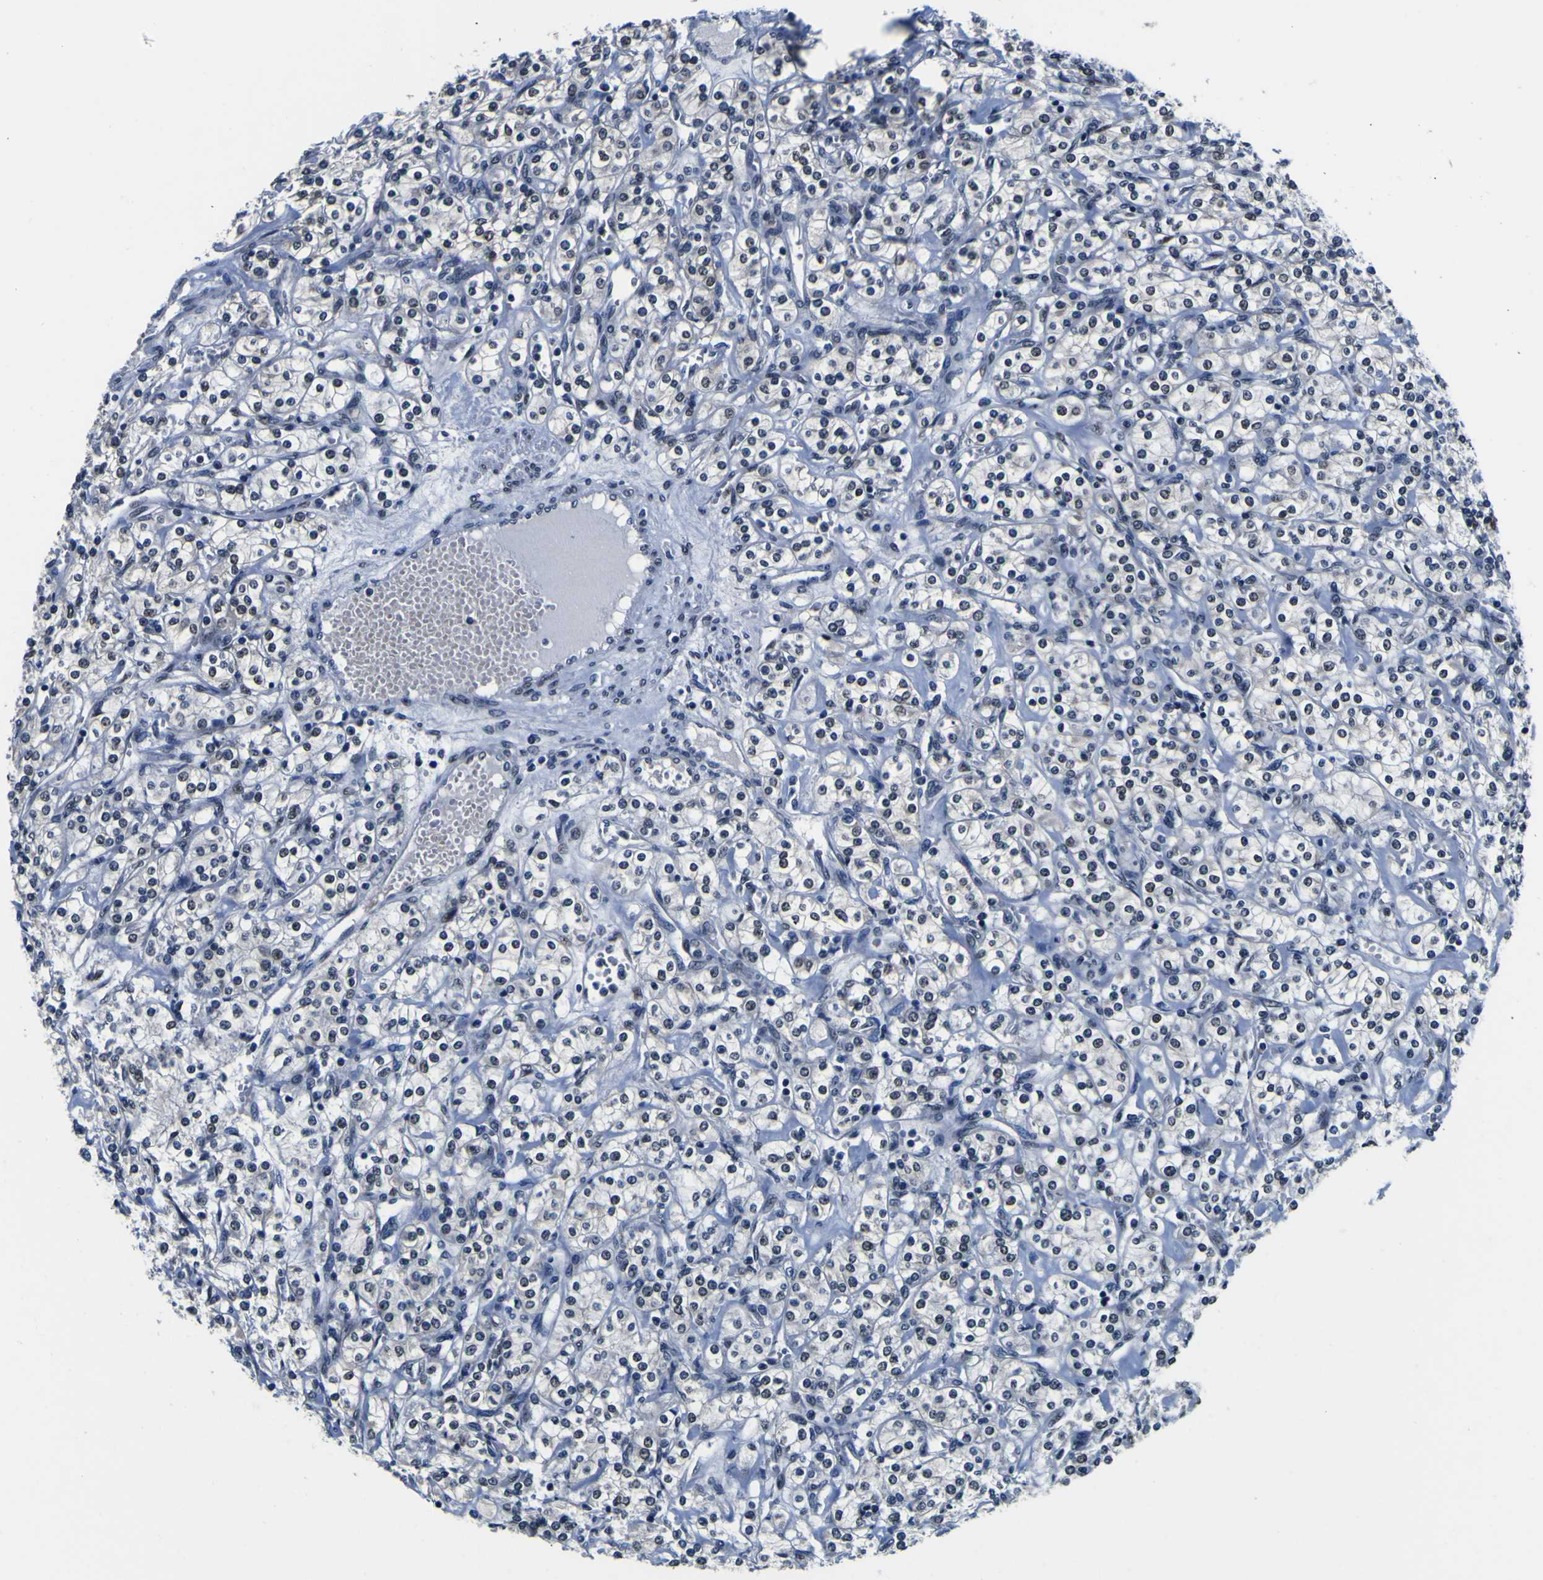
{"staining": {"intensity": "weak", "quantity": "<25%", "location": "nuclear"}, "tissue": "renal cancer", "cell_type": "Tumor cells", "image_type": "cancer", "snomed": [{"axis": "morphology", "description": "Adenocarcinoma, NOS"}, {"axis": "topography", "description": "Kidney"}], "caption": "Immunohistochemistry (IHC) image of human renal adenocarcinoma stained for a protein (brown), which shows no positivity in tumor cells.", "gene": "CUL4B", "patient": {"sex": "male", "age": 77}}